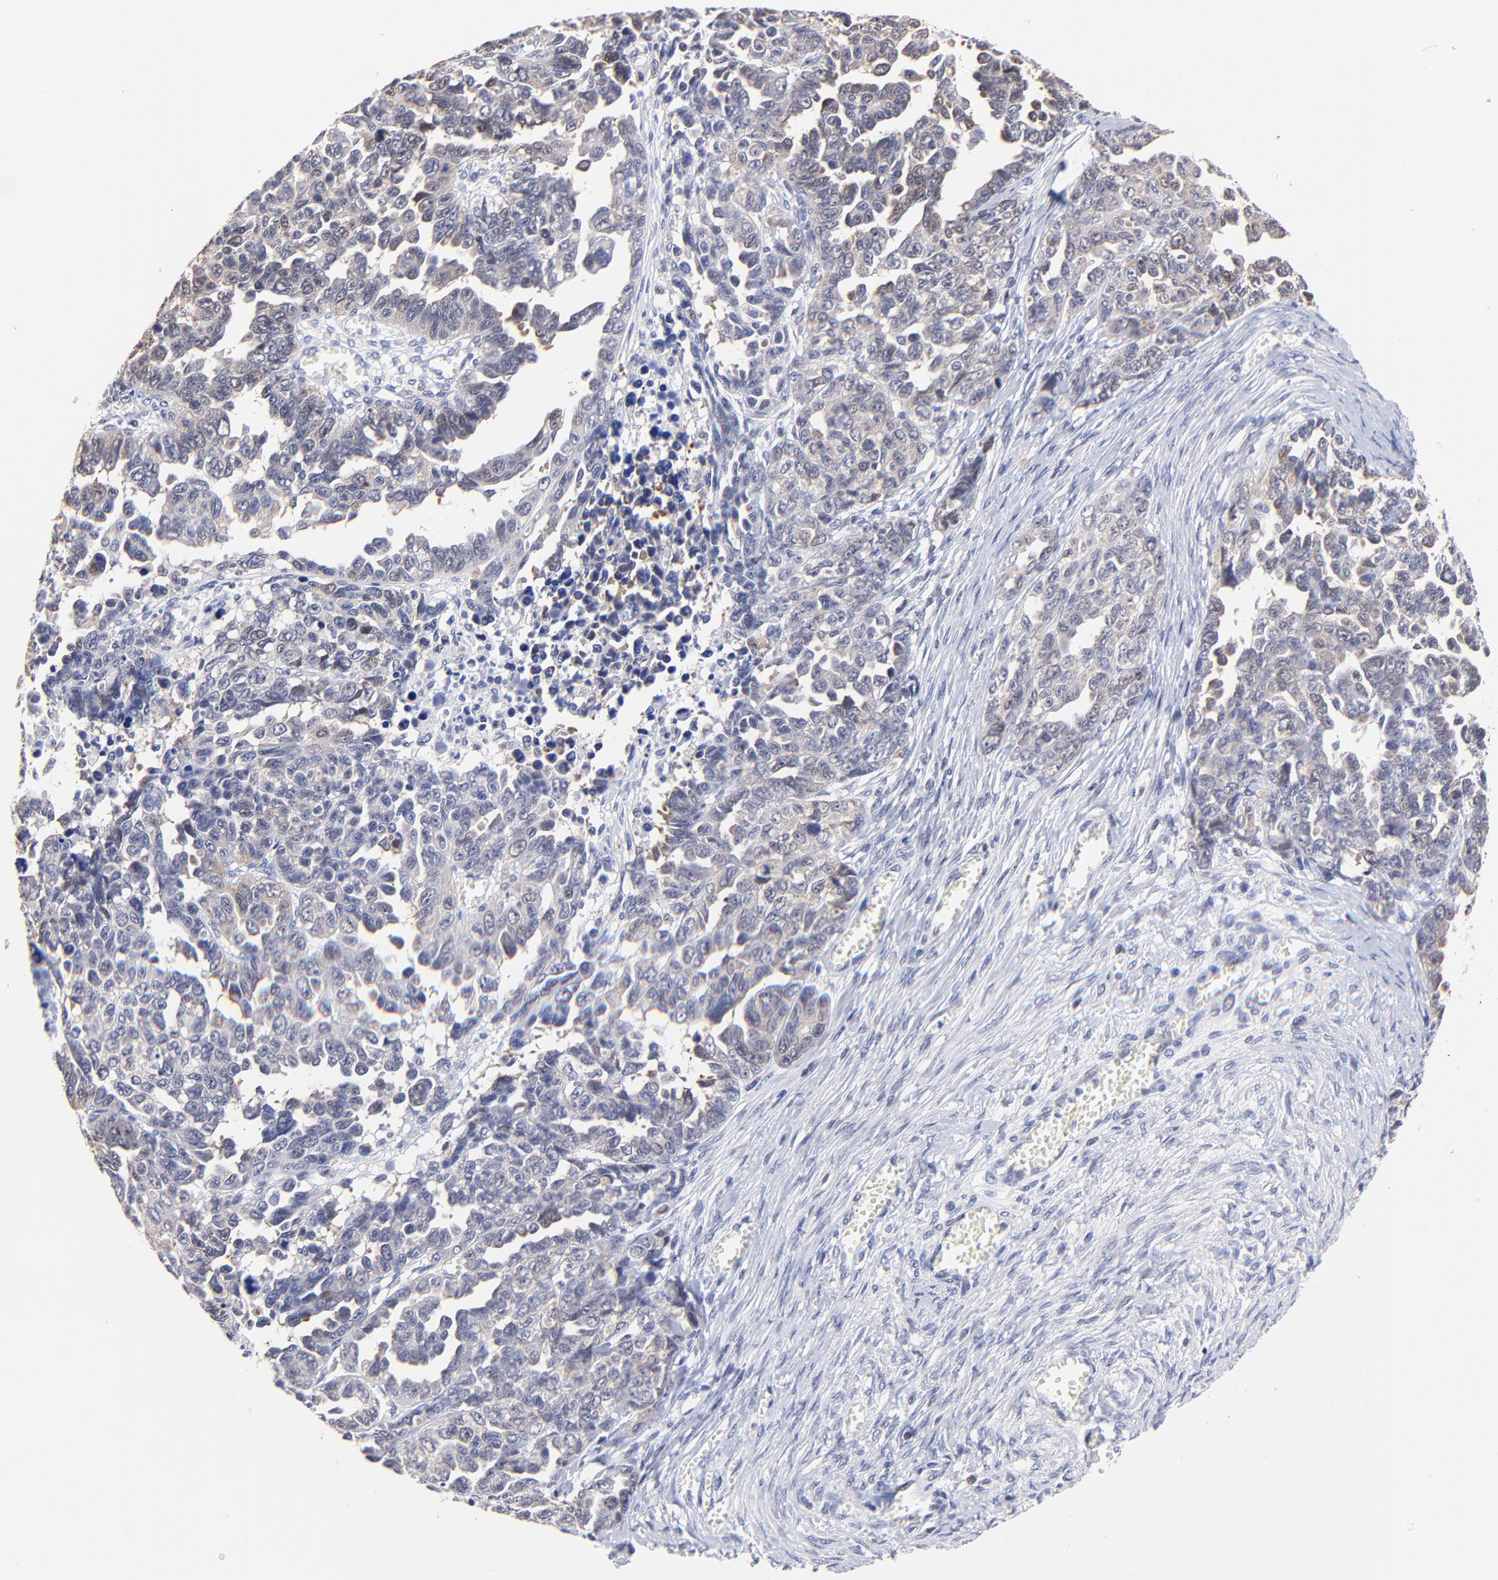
{"staining": {"intensity": "weak", "quantity": "<25%", "location": "cytoplasmic/membranous,nuclear"}, "tissue": "ovarian cancer", "cell_type": "Tumor cells", "image_type": "cancer", "snomed": [{"axis": "morphology", "description": "Cystadenocarcinoma, serous, NOS"}, {"axis": "topography", "description": "Ovary"}], "caption": "Immunohistochemistry (IHC) photomicrograph of neoplastic tissue: human ovarian cancer stained with DAB (3,3'-diaminobenzidine) shows no significant protein staining in tumor cells.", "gene": "ZNF155", "patient": {"sex": "female", "age": 69}}